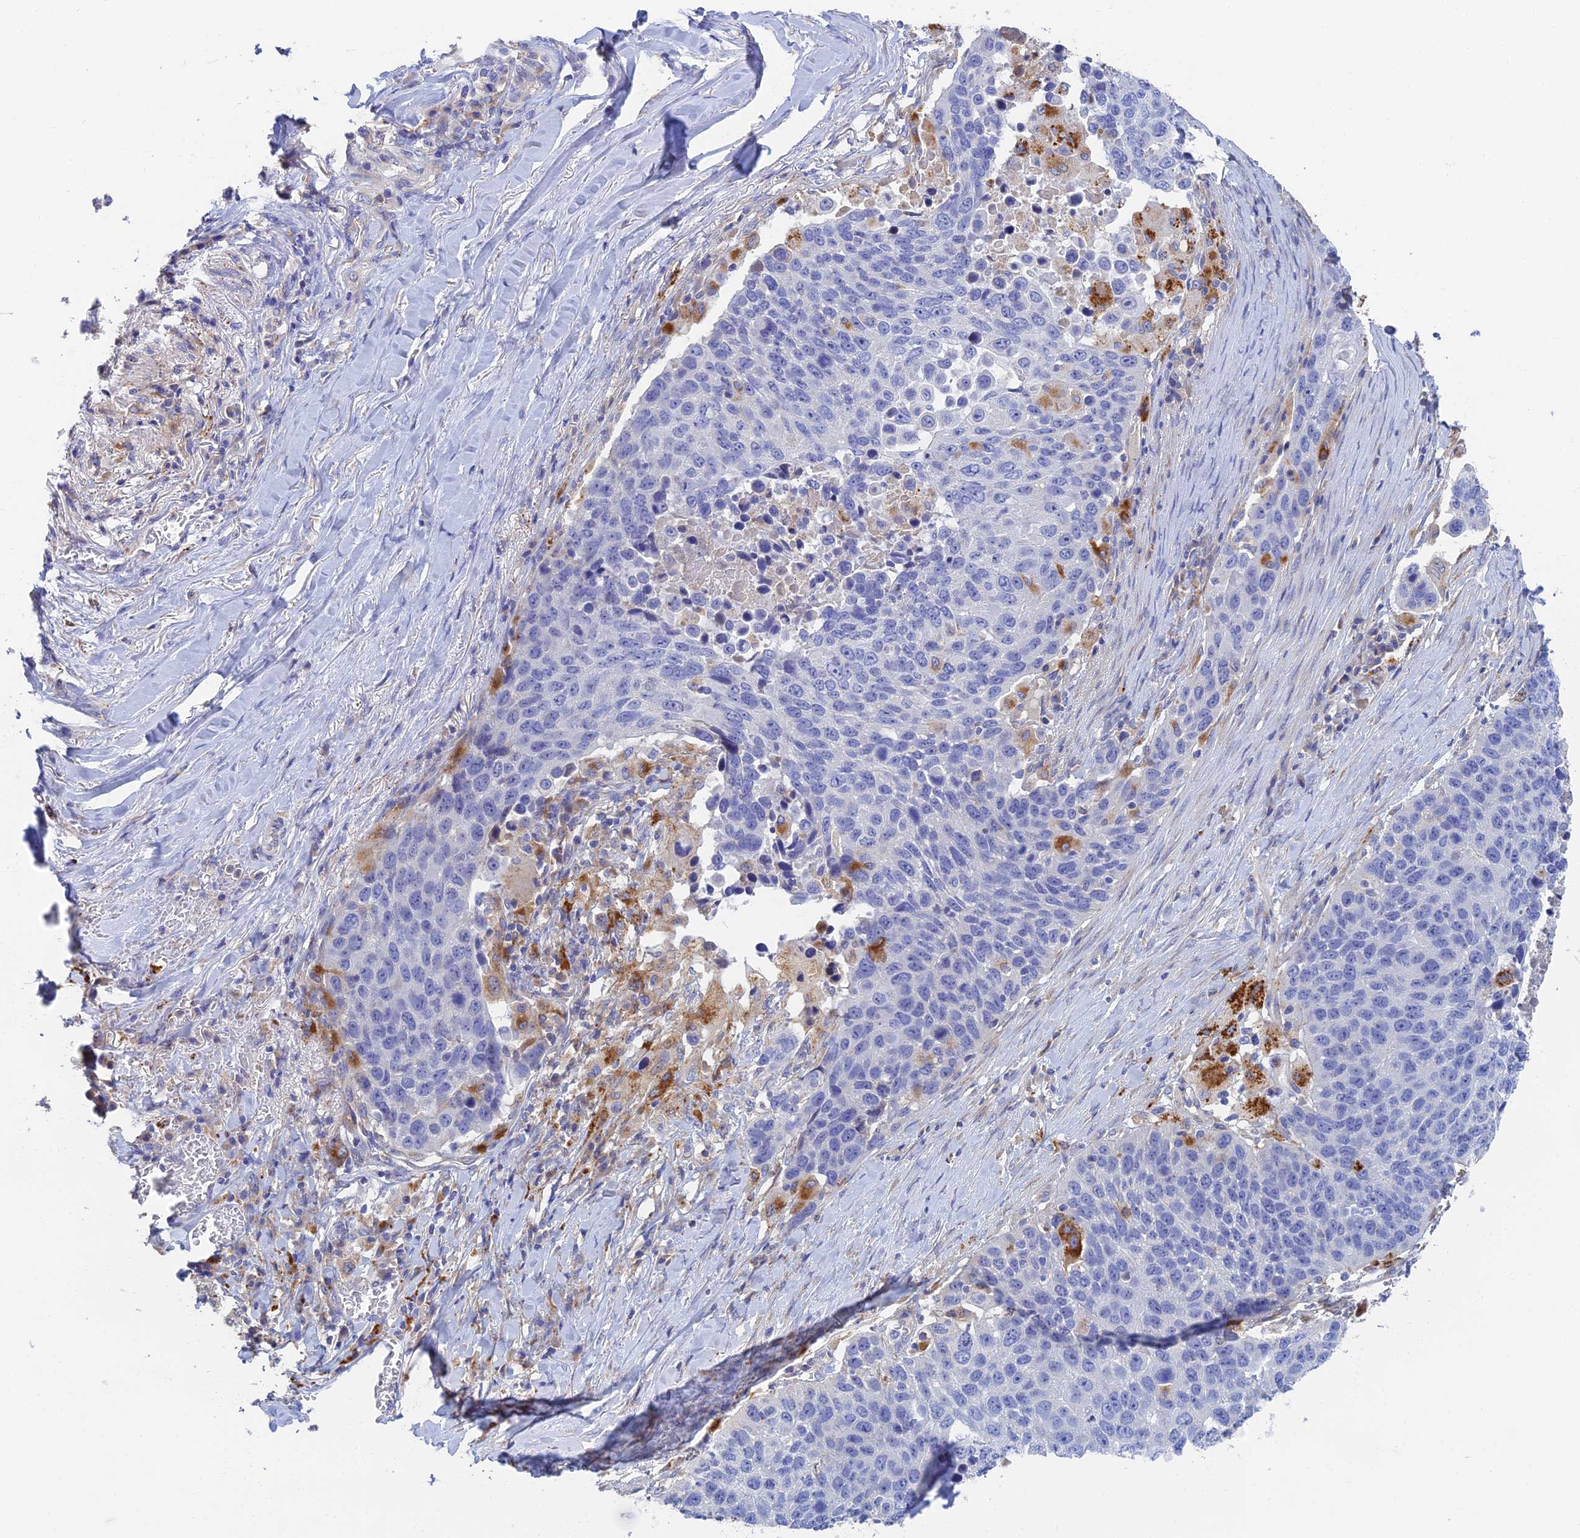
{"staining": {"intensity": "negative", "quantity": "none", "location": "none"}, "tissue": "lung cancer", "cell_type": "Tumor cells", "image_type": "cancer", "snomed": [{"axis": "morphology", "description": "Normal tissue, NOS"}, {"axis": "morphology", "description": "Squamous cell carcinoma, NOS"}, {"axis": "topography", "description": "Lymph node"}, {"axis": "topography", "description": "Lung"}], "caption": "Immunohistochemistry (IHC) of lung cancer (squamous cell carcinoma) reveals no positivity in tumor cells.", "gene": "RPGRIP1L", "patient": {"sex": "male", "age": 66}}